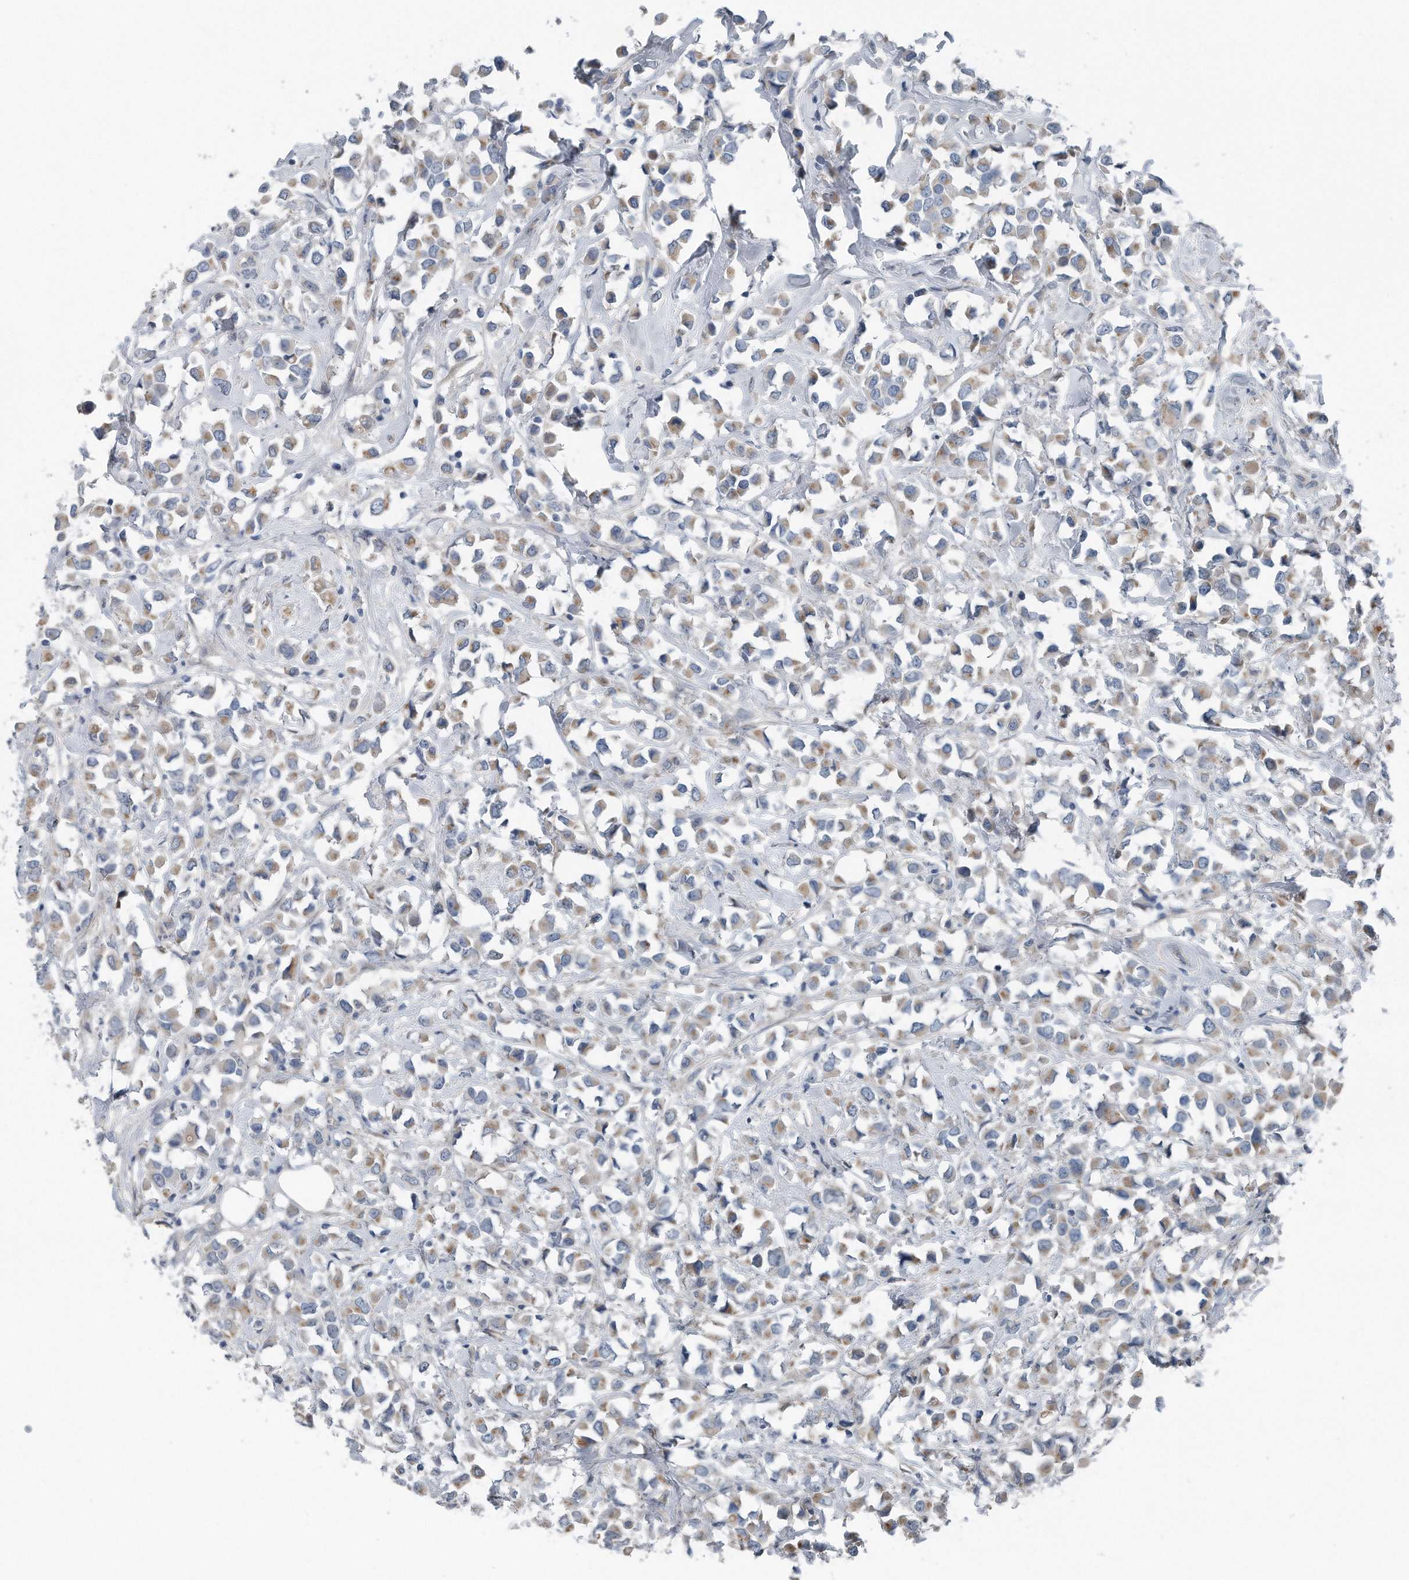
{"staining": {"intensity": "weak", "quantity": "25%-75%", "location": "cytoplasmic/membranous"}, "tissue": "breast cancer", "cell_type": "Tumor cells", "image_type": "cancer", "snomed": [{"axis": "morphology", "description": "Duct carcinoma"}, {"axis": "topography", "description": "Breast"}], "caption": "Invasive ductal carcinoma (breast) tissue demonstrates weak cytoplasmic/membranous staining in about 25%-75% of tumor cells, visualized by immunohistochemistry.", "gene": "YRDC", "patient": {"sex": "female", "age": 61}}